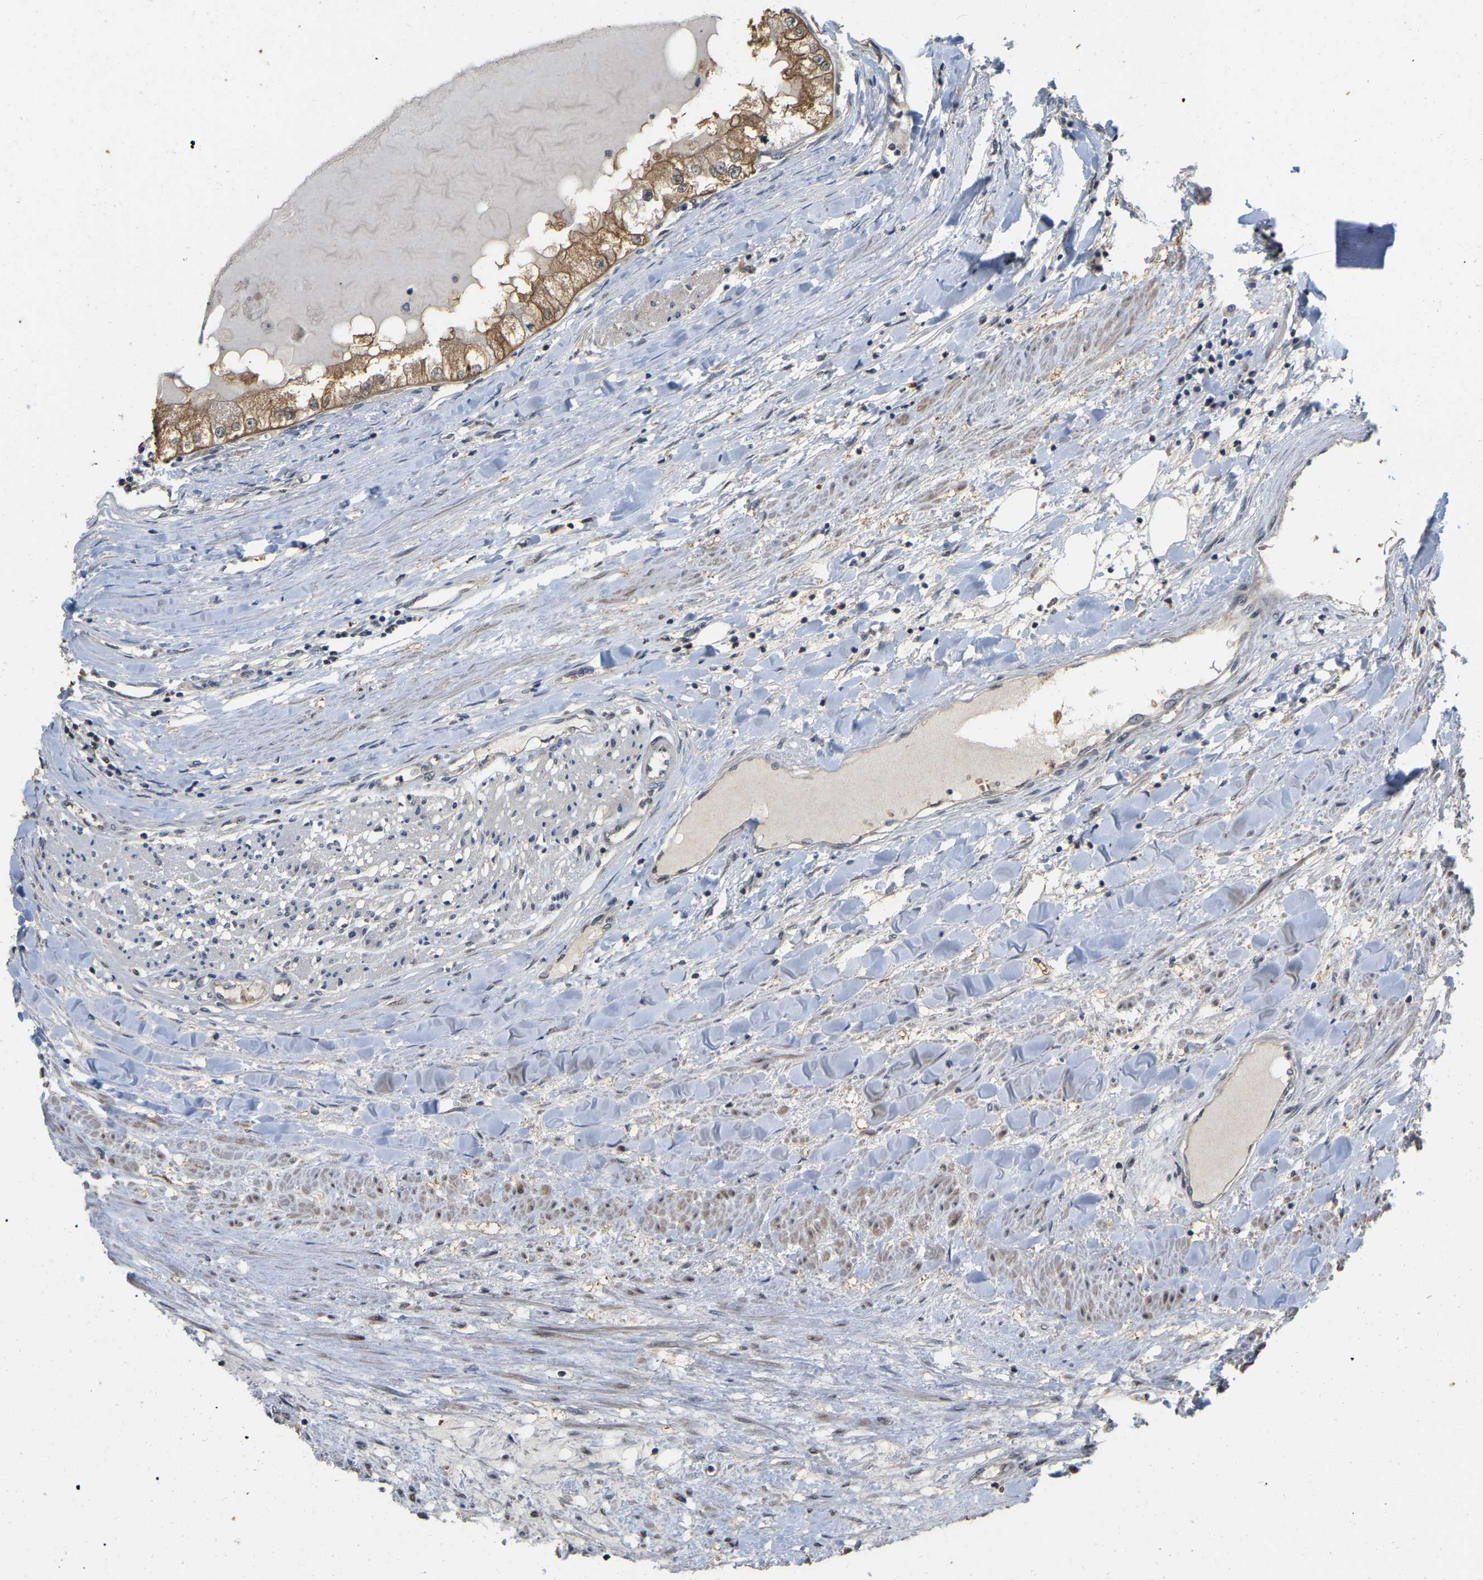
{"staining": {"intensity": "moderate", "quantity": ">75%", "location": "cytoplasmic/membranous"}, "tissue": "renal cancer", "cell_type": "Tumor cells", "image_type": "cancer", "snomed": [{"axis": "morphology", "description": "Adenocarcinoma, NOS"}, {"axis": "topography", "description": "Kidney"}], "caption": "Renal cancer (adenocarcinoma) tissue demonstrates moderate cytoplasmic/membranous expression in about >75% of tumor cells, visualized by immunohistochemistry.", "gene": "FAM219A", "patient": {"sex": "male", "age": 68}}